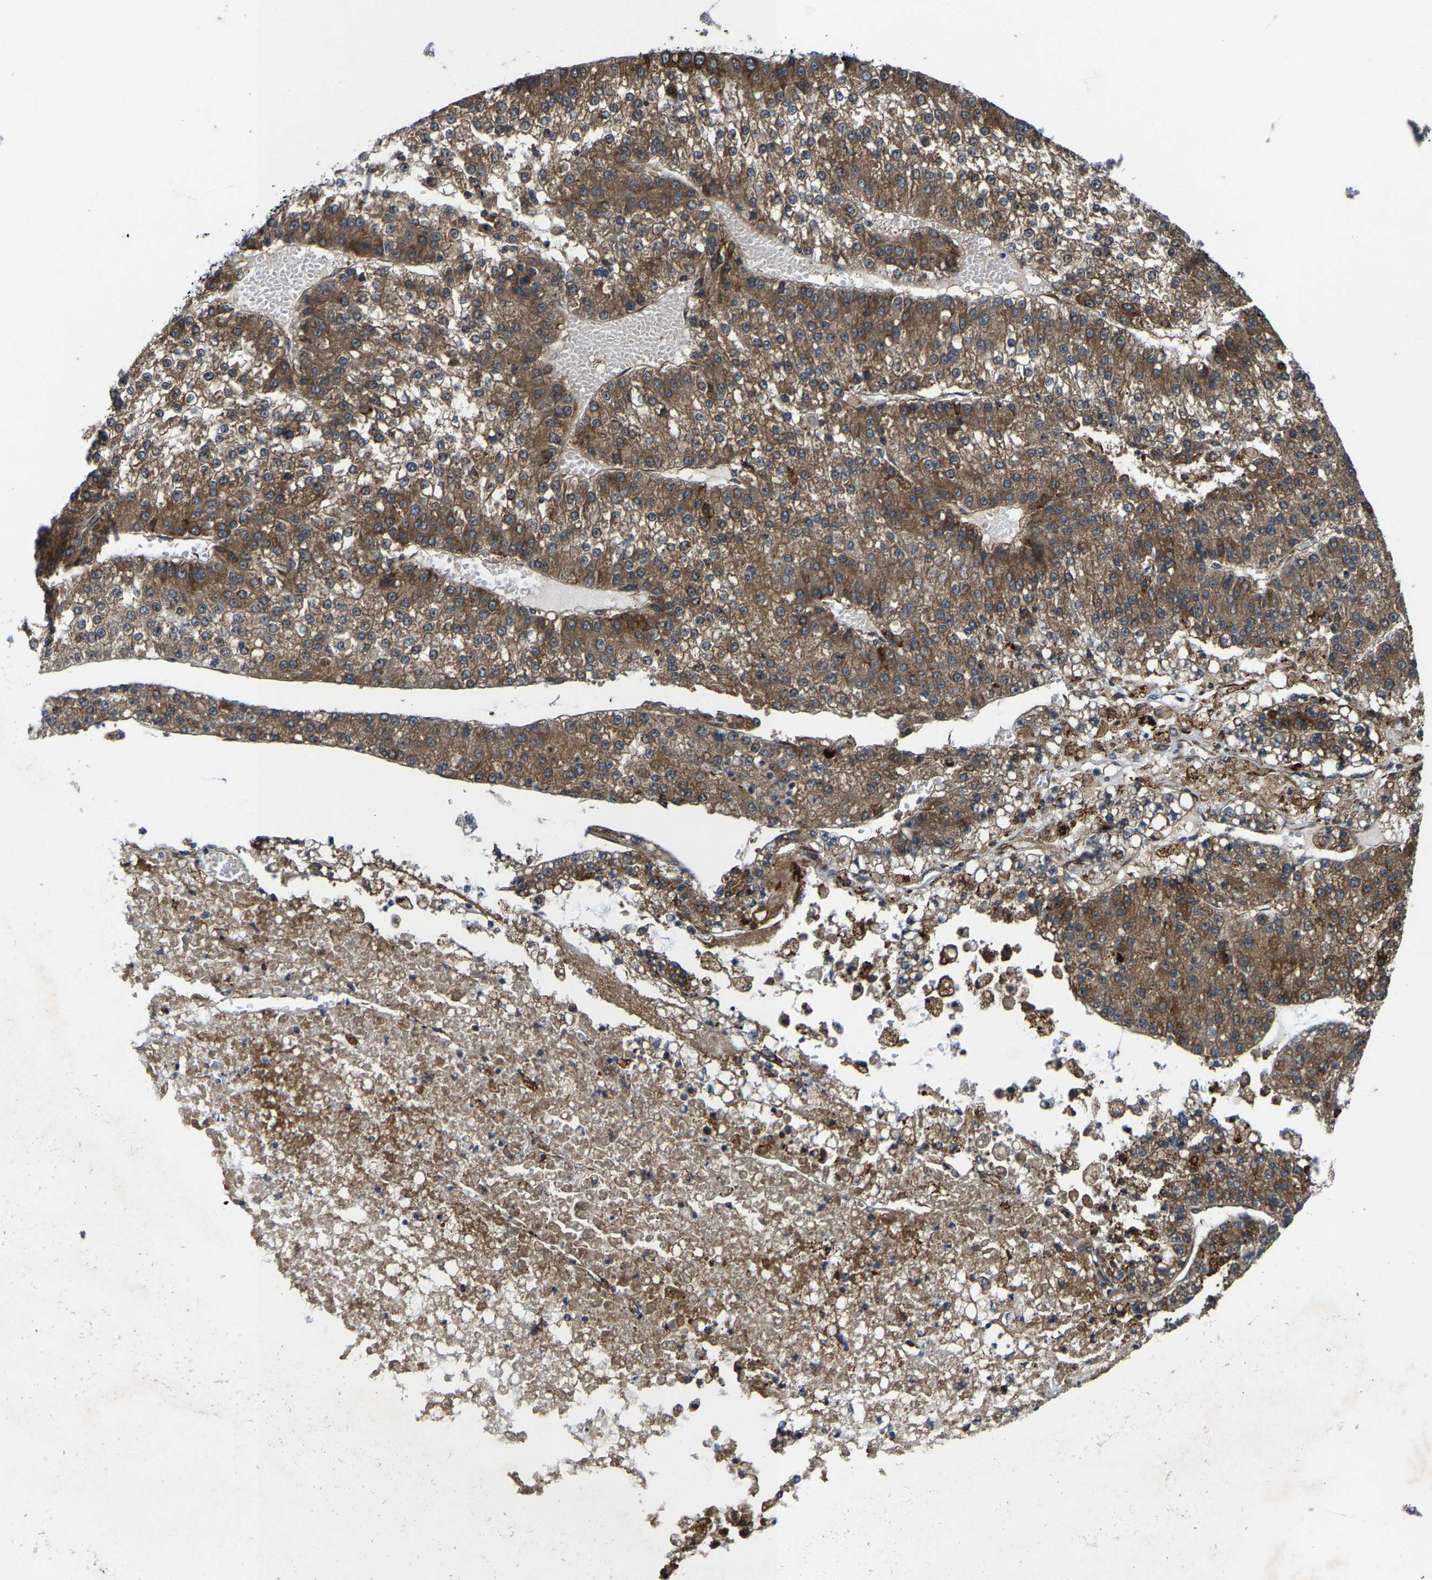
{"staining": {"intensity": "moderate", "quantity": ">75%", "location": "cytoplasmic/membranous"}, "tissue": "liver cancer", "cell_type": "Tumor cells", "image_type": "cancer", "snomed": [{"axis": "morphology", "description": "Carcinoma, Hepatocellular, NOS"}, {"axis": "topography", "description": "Liver"}], "caption": "Liver cancer tissue reveals moderate cytoplasmic/membranous expression in approximately >75% of tumor cells", "gene": "LRRC72", "patient": {"sex": "female", "age": 73}}